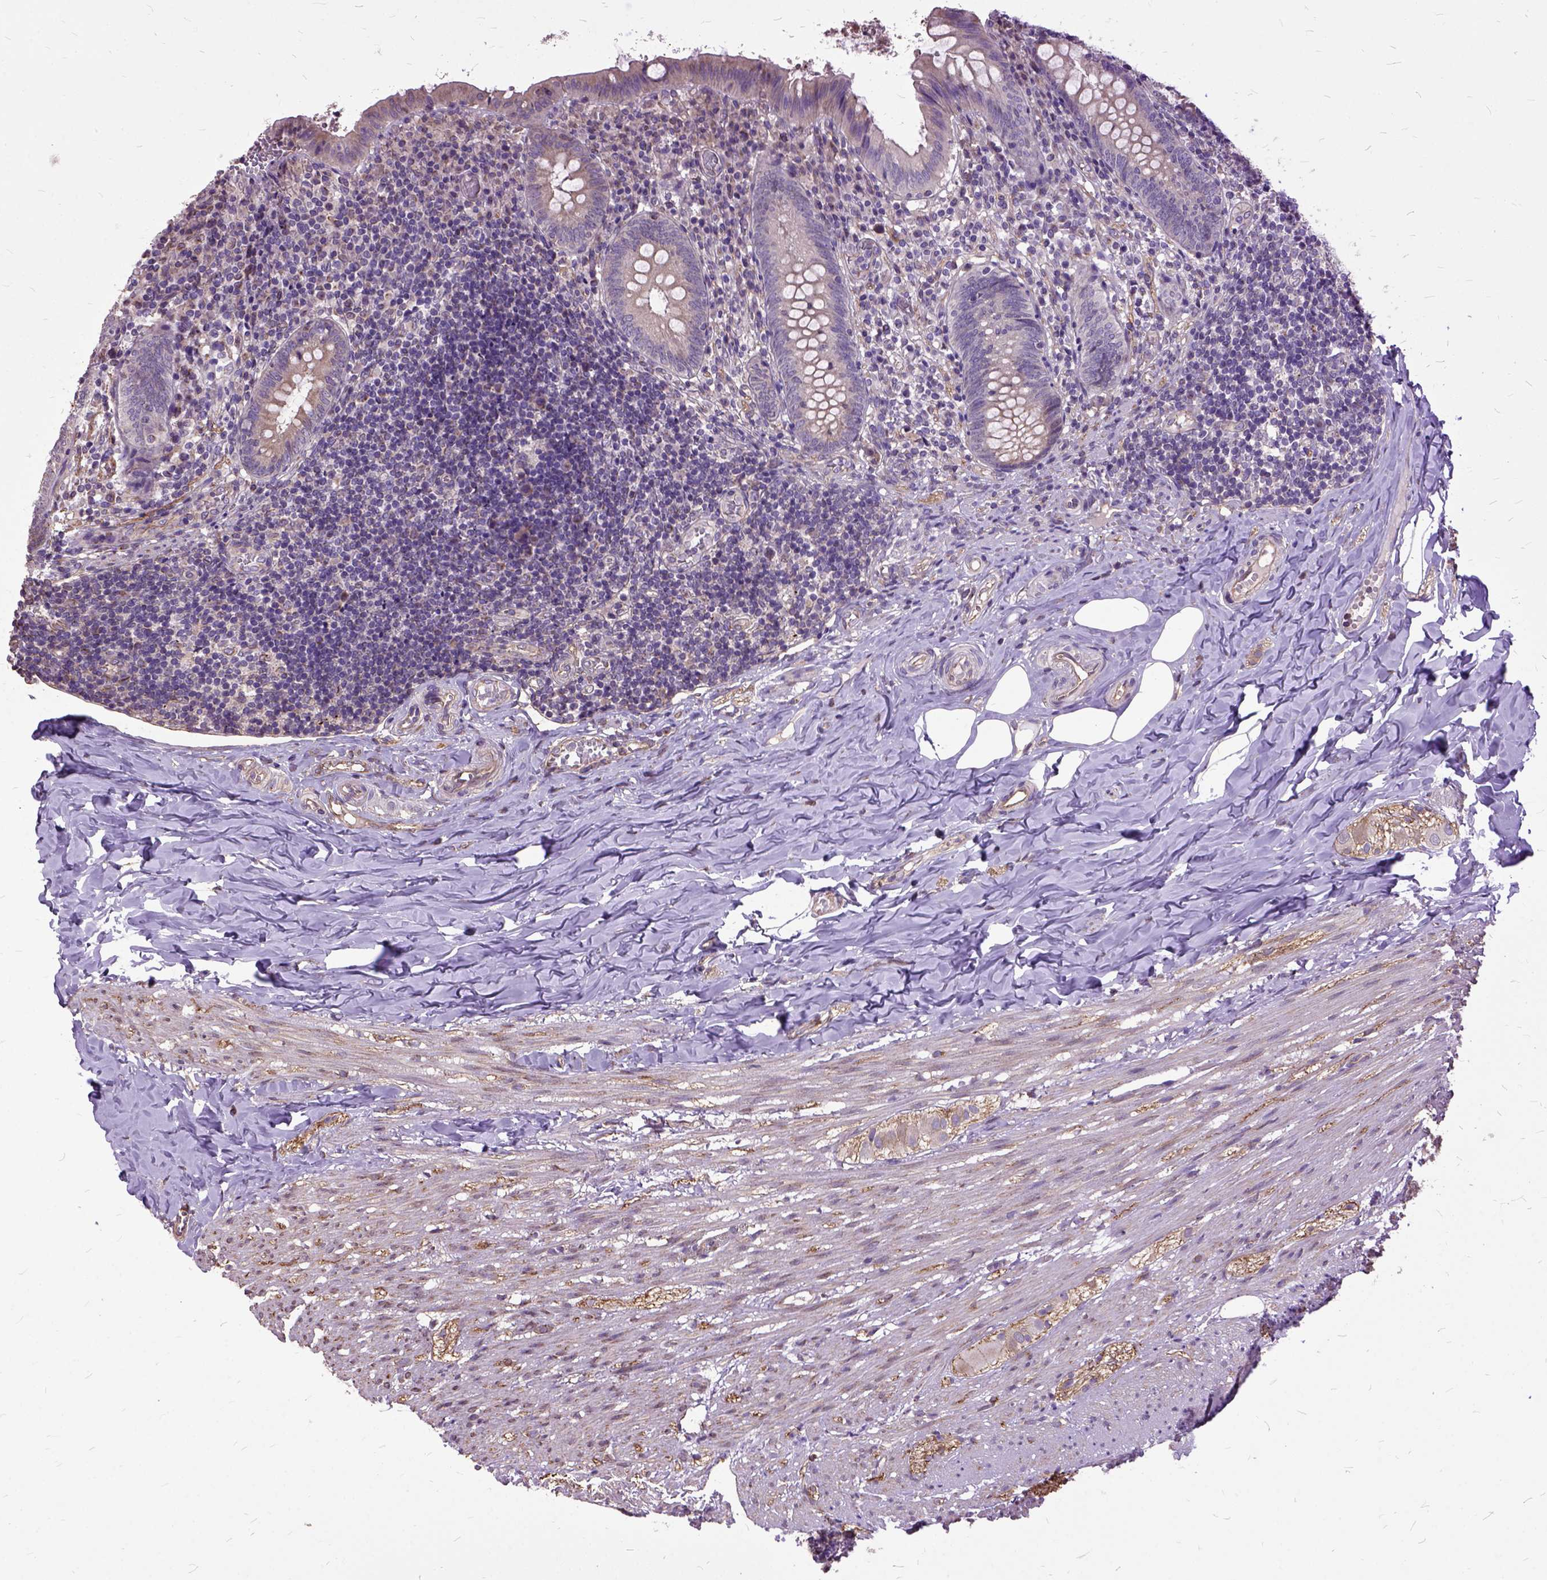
{"staining": {"intensity": "negative", "quantity": "none", "location": "none"}, "tissue": "appendix", "cell_type": "Glandular cells", "image_type": "normal", "snomed": [{"axis": "morphology", "description": "Normal tissue, NOS"}, {"axis": "topography", "description": "Appendix"}], "caption": "Immunohistochemistry image of benign appendix stained for a protein (brown), which exhibits no staining in glandular cells. (IHC, brightfield microscopy, high magnification).", "gene": "AREG", "patient": {"sex": "female", "age": 23}}